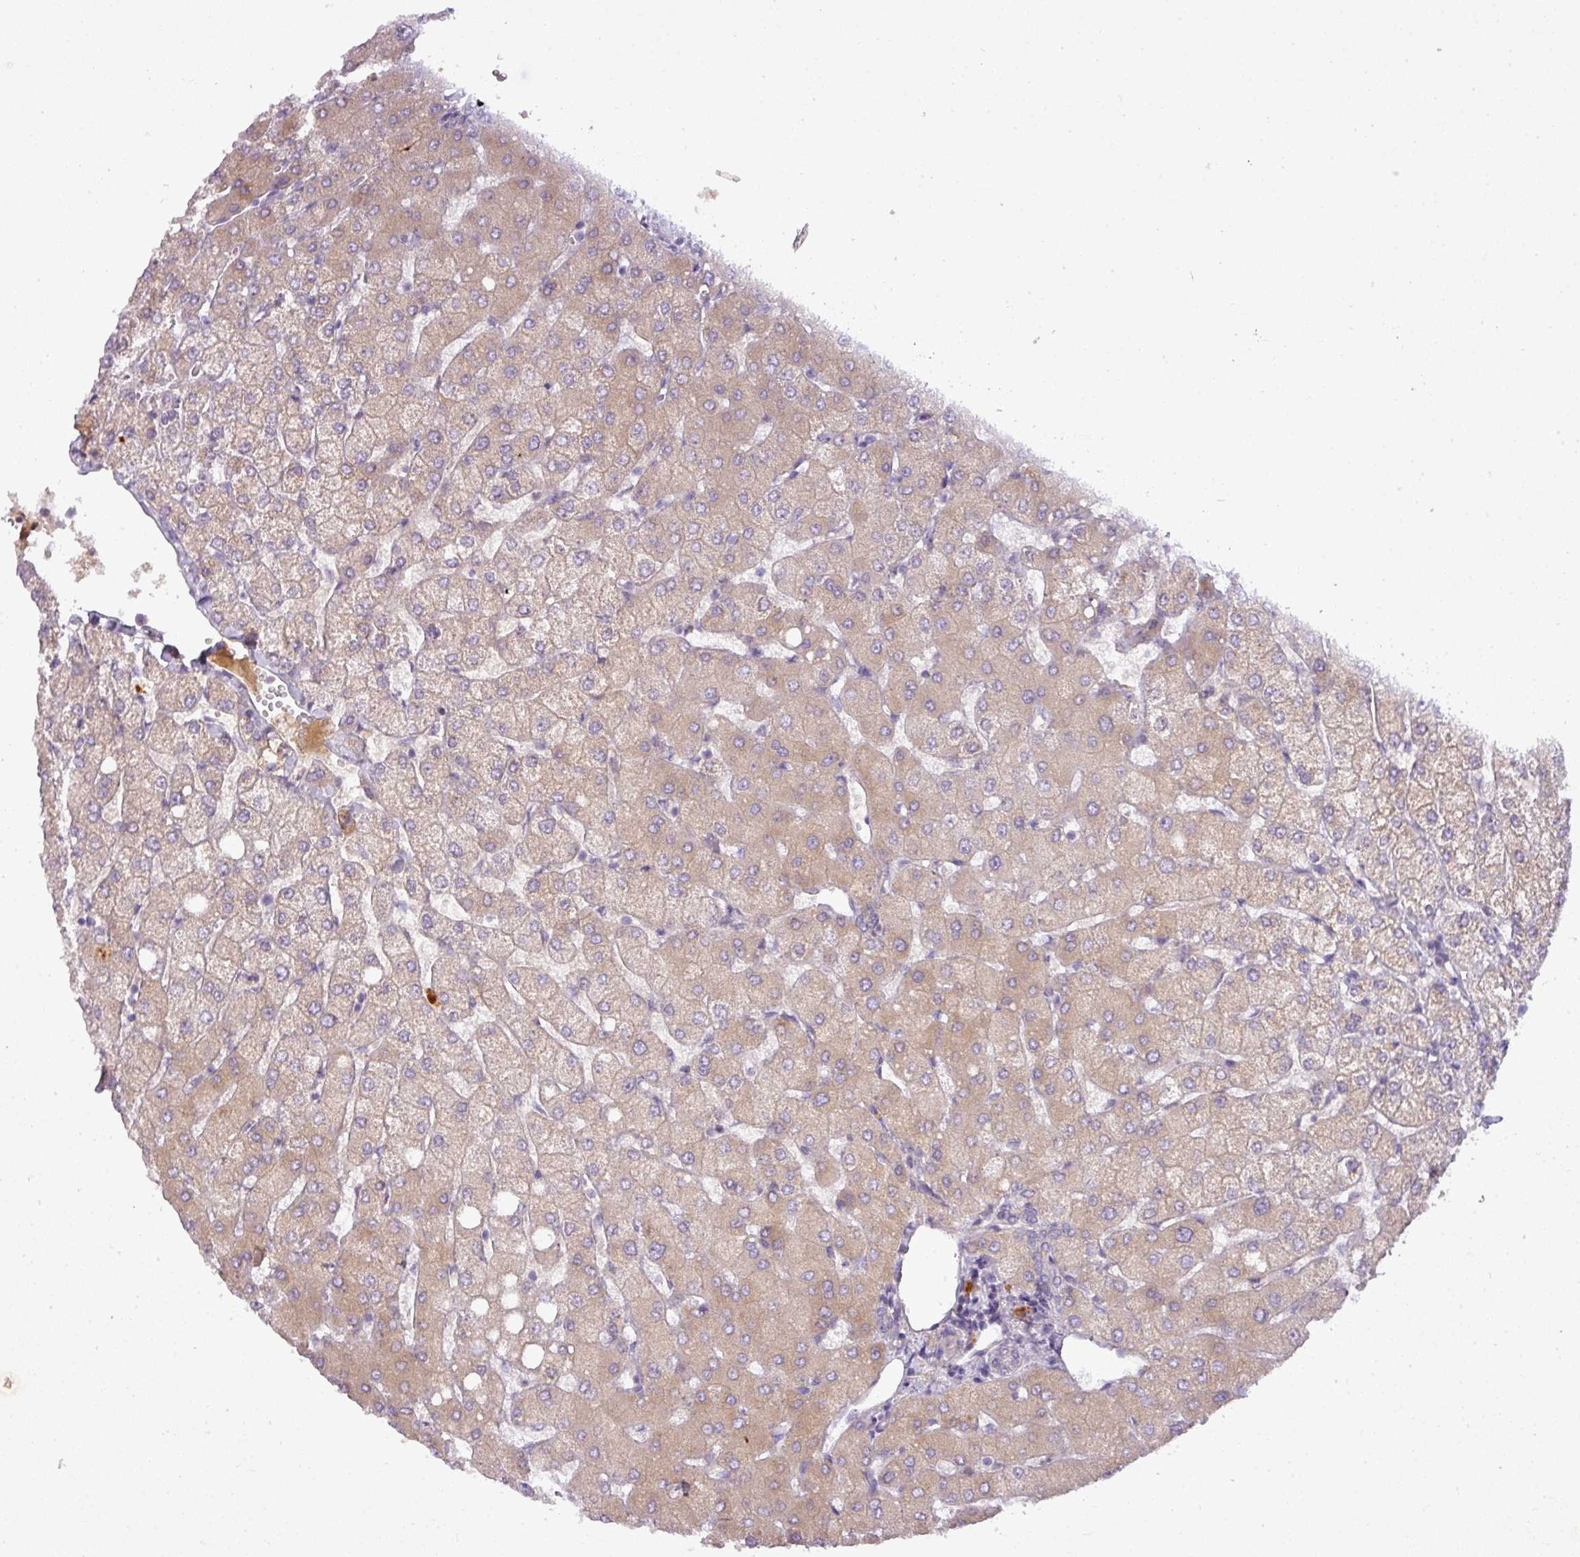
{"staining": {"intensity": "negative", "quantity": "none", "location": "none"}, "tissue": "liver", "cell_type": "Cholangiocytes", "image_type": "normal", "snomed": [{"axis": "morphology", "description": "Normal tissue, NOS"}, {"axis": "topography", "description": "Liver"}], "caption": "Immunohistochemistry (IHC) photomicrograph of benign liver: liver stained with DAB exhibits no significant protein expression in cholangiocytes.", "gene": "C4A", "patient": {"sex": "female", "age": 54}}